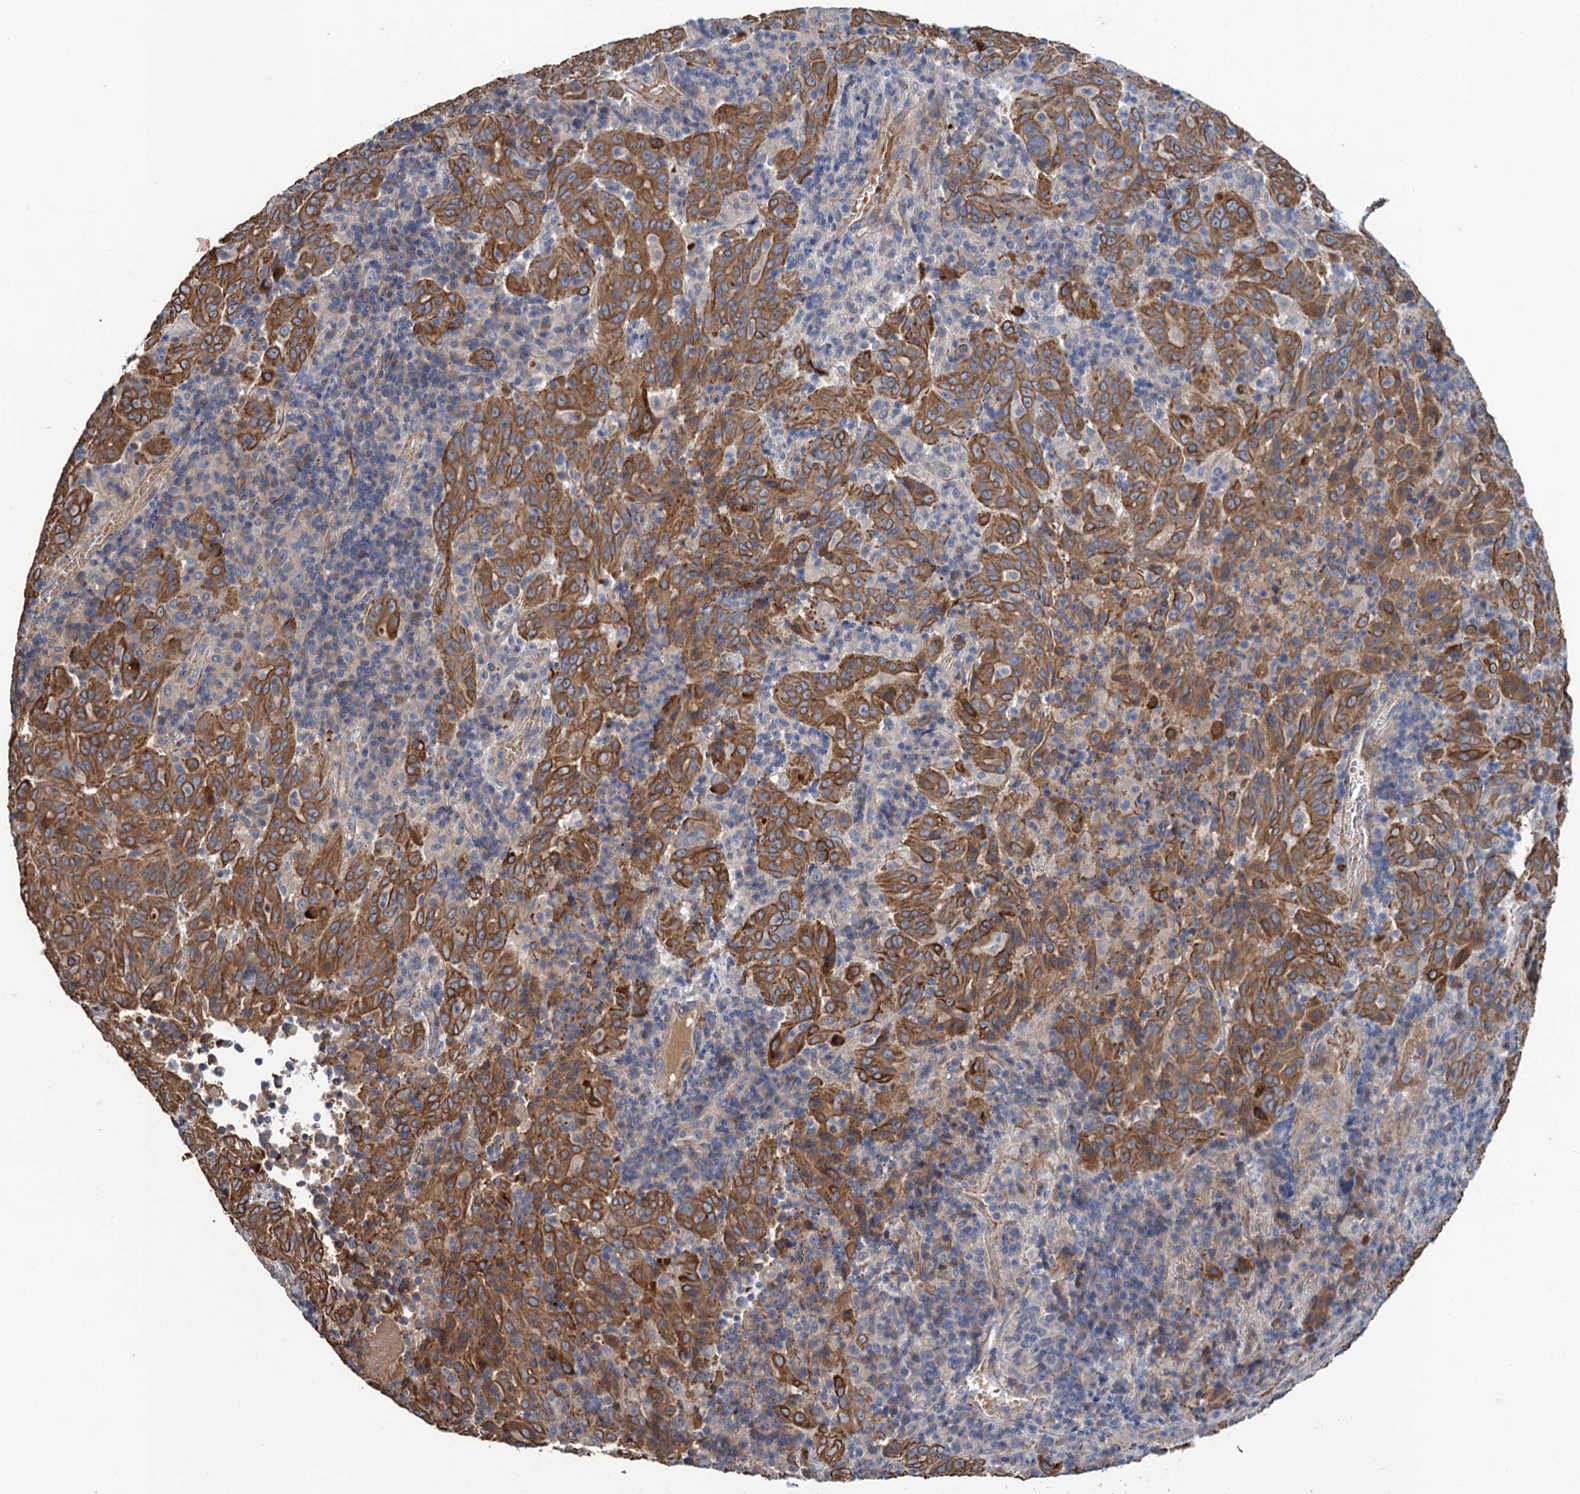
{"staining": {"intensity": "strong", "quantity": ">75%", "location": "cytoplasmic/membranous"}, "tissue": "pancreatic cancer", "cell_type": "Tumor cells", "image_type": "cancer", "snomed": [{"axis": "morphology", "description": "Adenocarcinoma, NOS"}, {"axis": "topography", "description": "Pancreas"}], "caption": "Adenocarcinoma (pancreatic) stained with immunohistochemistry (IHC) reveals strong cytoplasmic/membranous positivity in approximately >75% of tumor cells. Immunohistochemistry stains the protein of interest in brown and the nuclei are stained blue.", "gene": "SMCO3", "patient": {"sex": "male", "age": 63}}